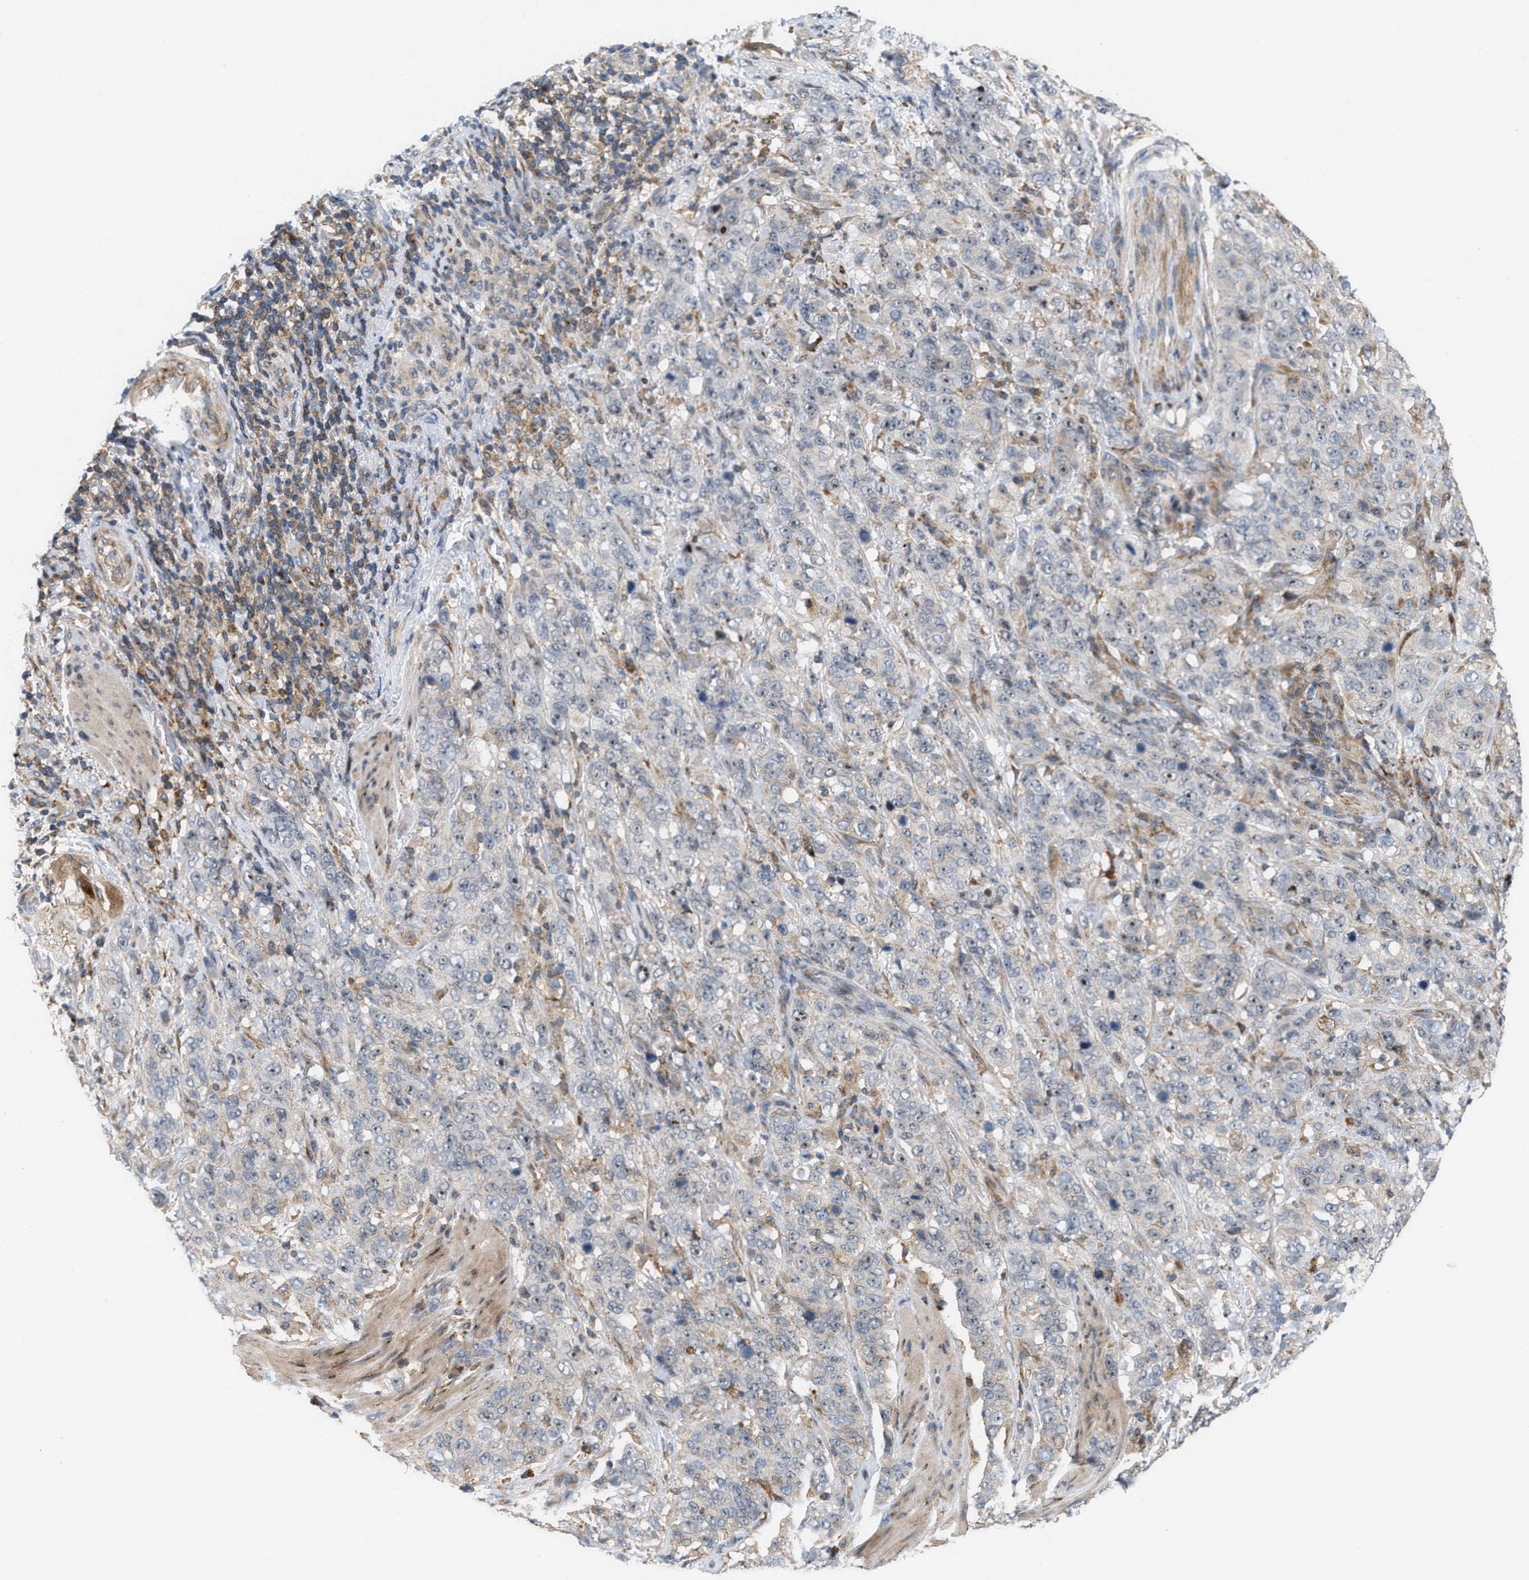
{"staining": {"intensity": "negative", "quantity": "none", "location": "none"}, "tissue": "stomach cancer", "cell_type": "Tumor cells", "image_type": "cancer", "snomed": [{"axis": "morphology", "description": "Adenocarcinoma, NOS"}, {"axis": "topography", "description": "Stomach"}], "caption": "This is an immunohistochemistry (IHC) photomicrograph of human stomach cancer. There is no expression in tumor cells.", "gene": "DIPK1A", "patient": {"sex": "male", "age": 48}}